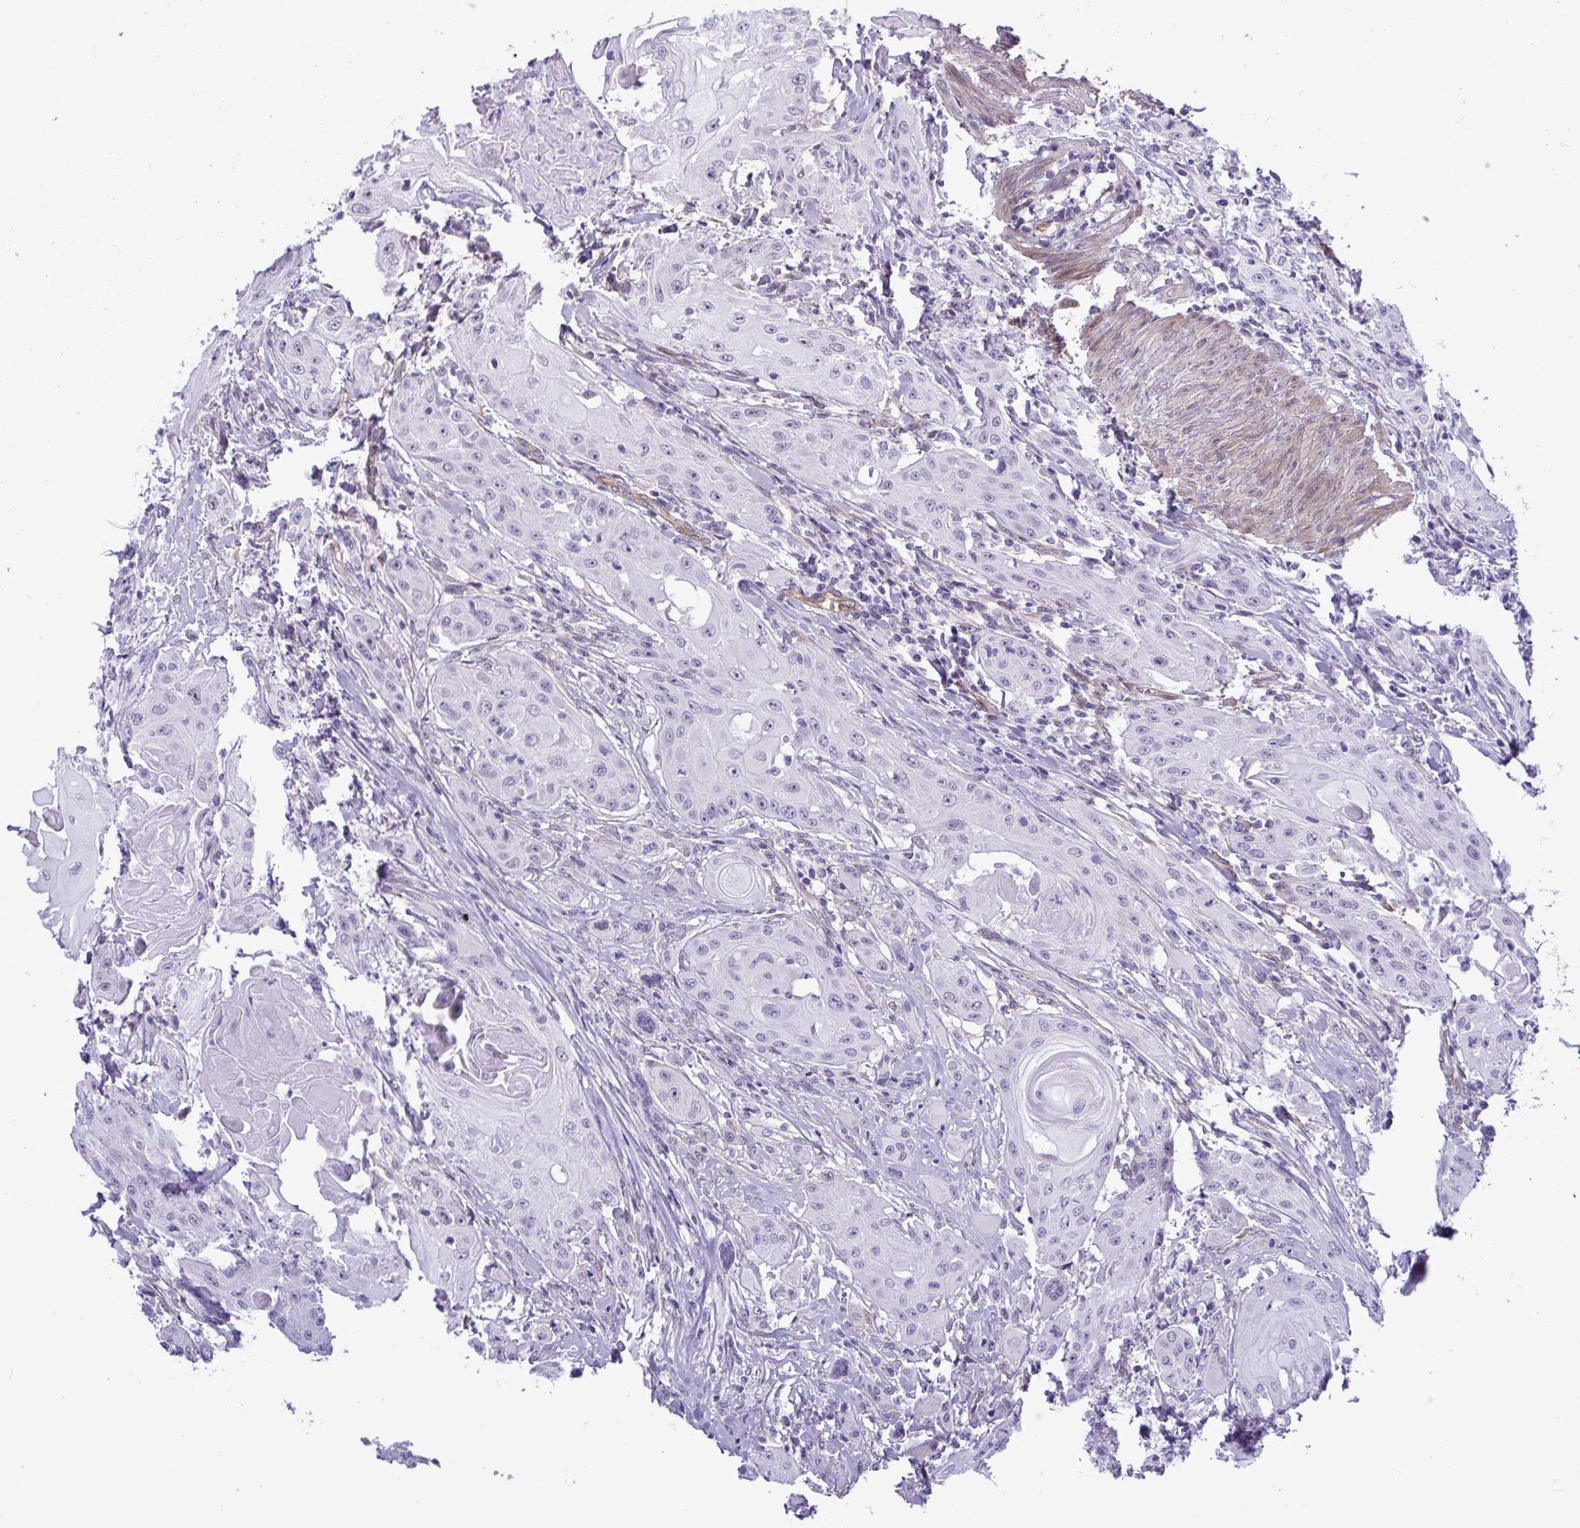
{"staining": {"intensity": "negative", "quantity": "none", "location": "none"}, "tissue": "head and neck cancer", "cell_type": "Tumor cells", "image_type": "cancer", "snomed": [{"axis": "morphology", "description": "Squamous cell carcinoma, NOS"}, {"axis": "topography", "description": "Oral tissue"}, {"axis": "topography", "description": "Head-Neck"}, {"axis": "topography", "description": "Neck, NOS"}], "caption": "The IHC photomicrograph has no significant positivity in tumor cells of squamous cell carcinoma (head and neck) tissue.", "gene": "EML1", "patient": {"sex": "female", "age": 55}}